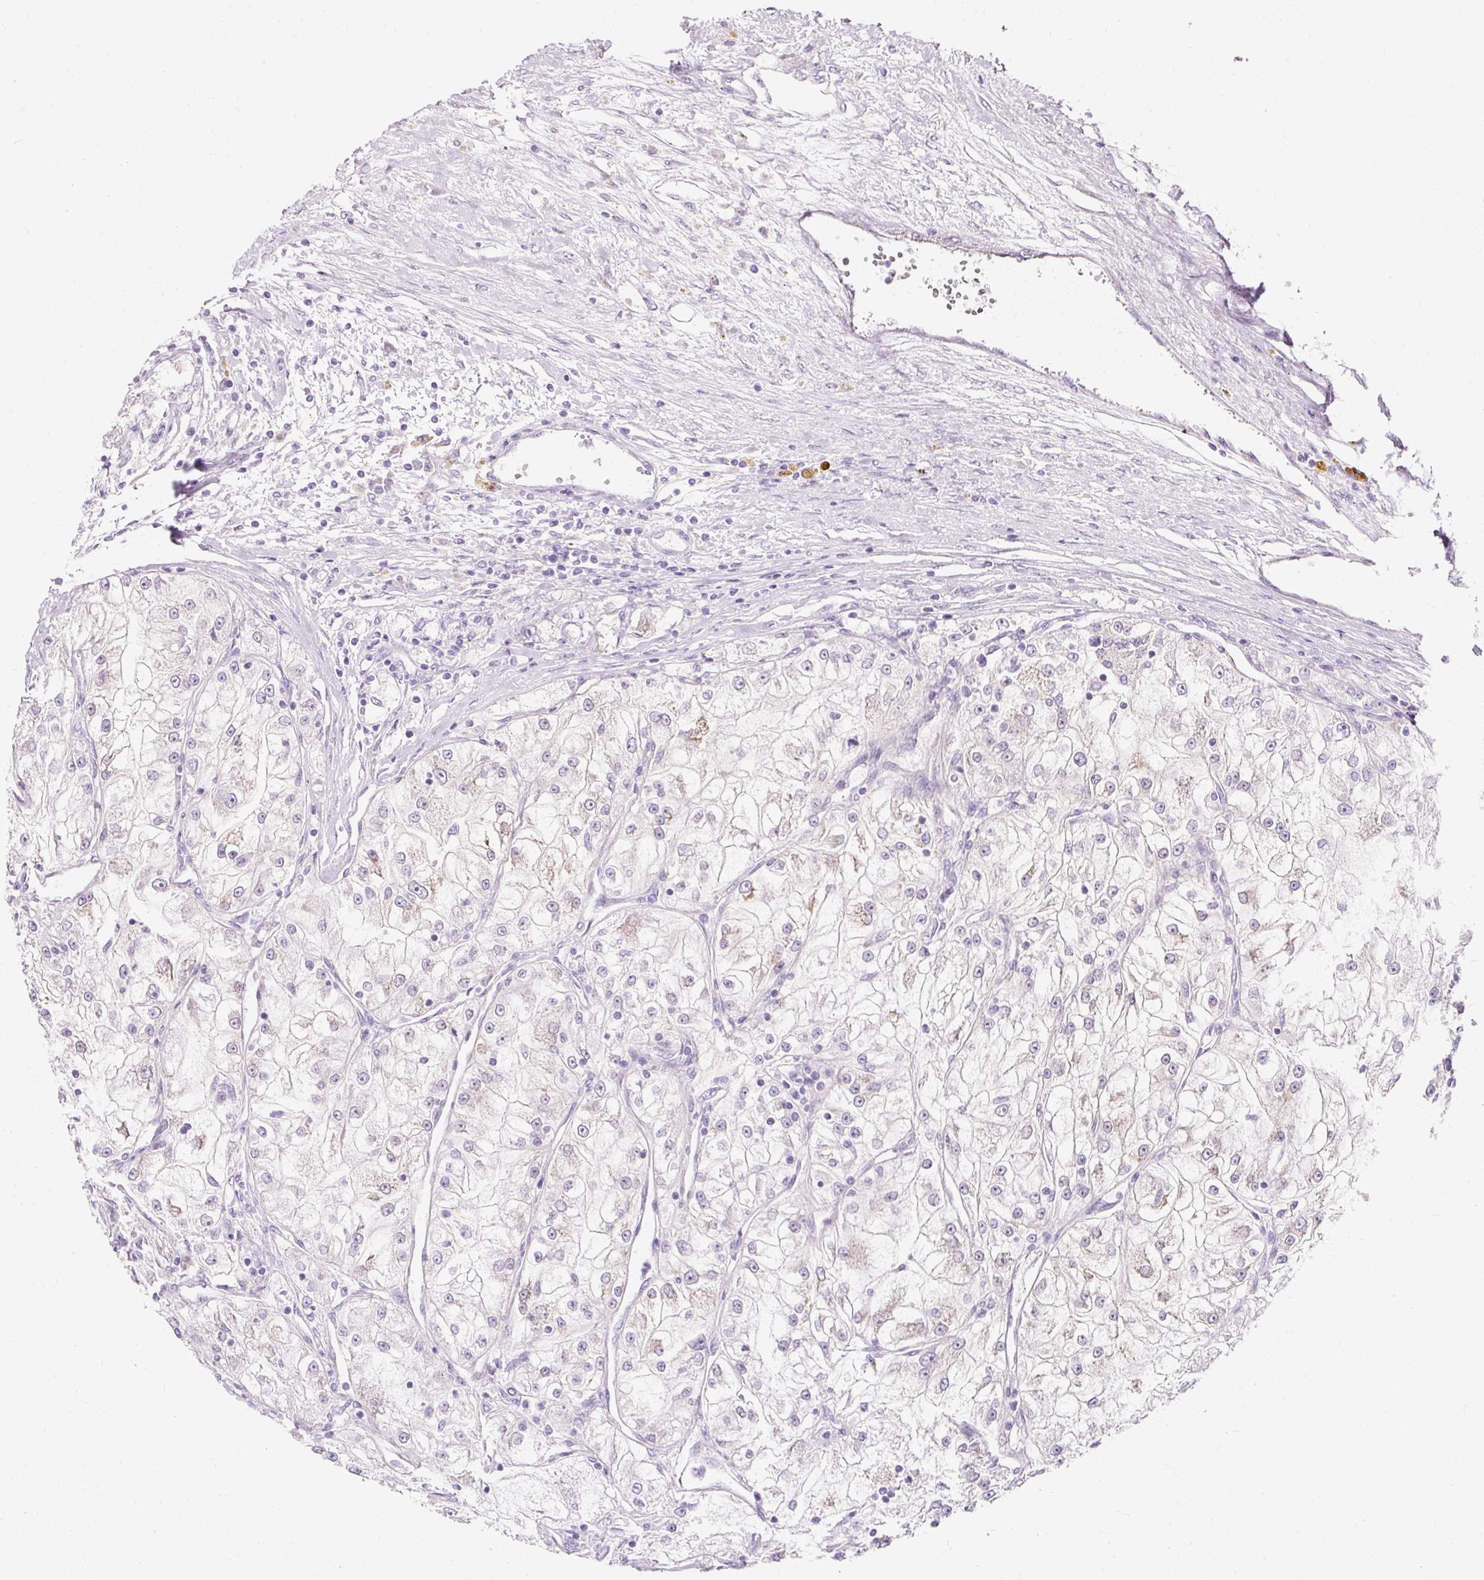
{"staining": {"intensity": "weak", "quantity": "<25%", "location": "cytoplasmic/membranous"}, "tissue": "renal cancer", "cell_type": "Tumor cells", "image_type": "cancer", "snomed": [{"axis": "morphology", "description": "Adenocarcinoma, NOS"}, {"axis": "topography", "description": "Kidney"}], "caption": "This is an immunohistochemistry (IHC) histopathology image of renal cancer (adenocarcinoma). There is no expression in tumor cells.", "gene": "CLDN25", "patient": {"sex": "female", "age": 72}}